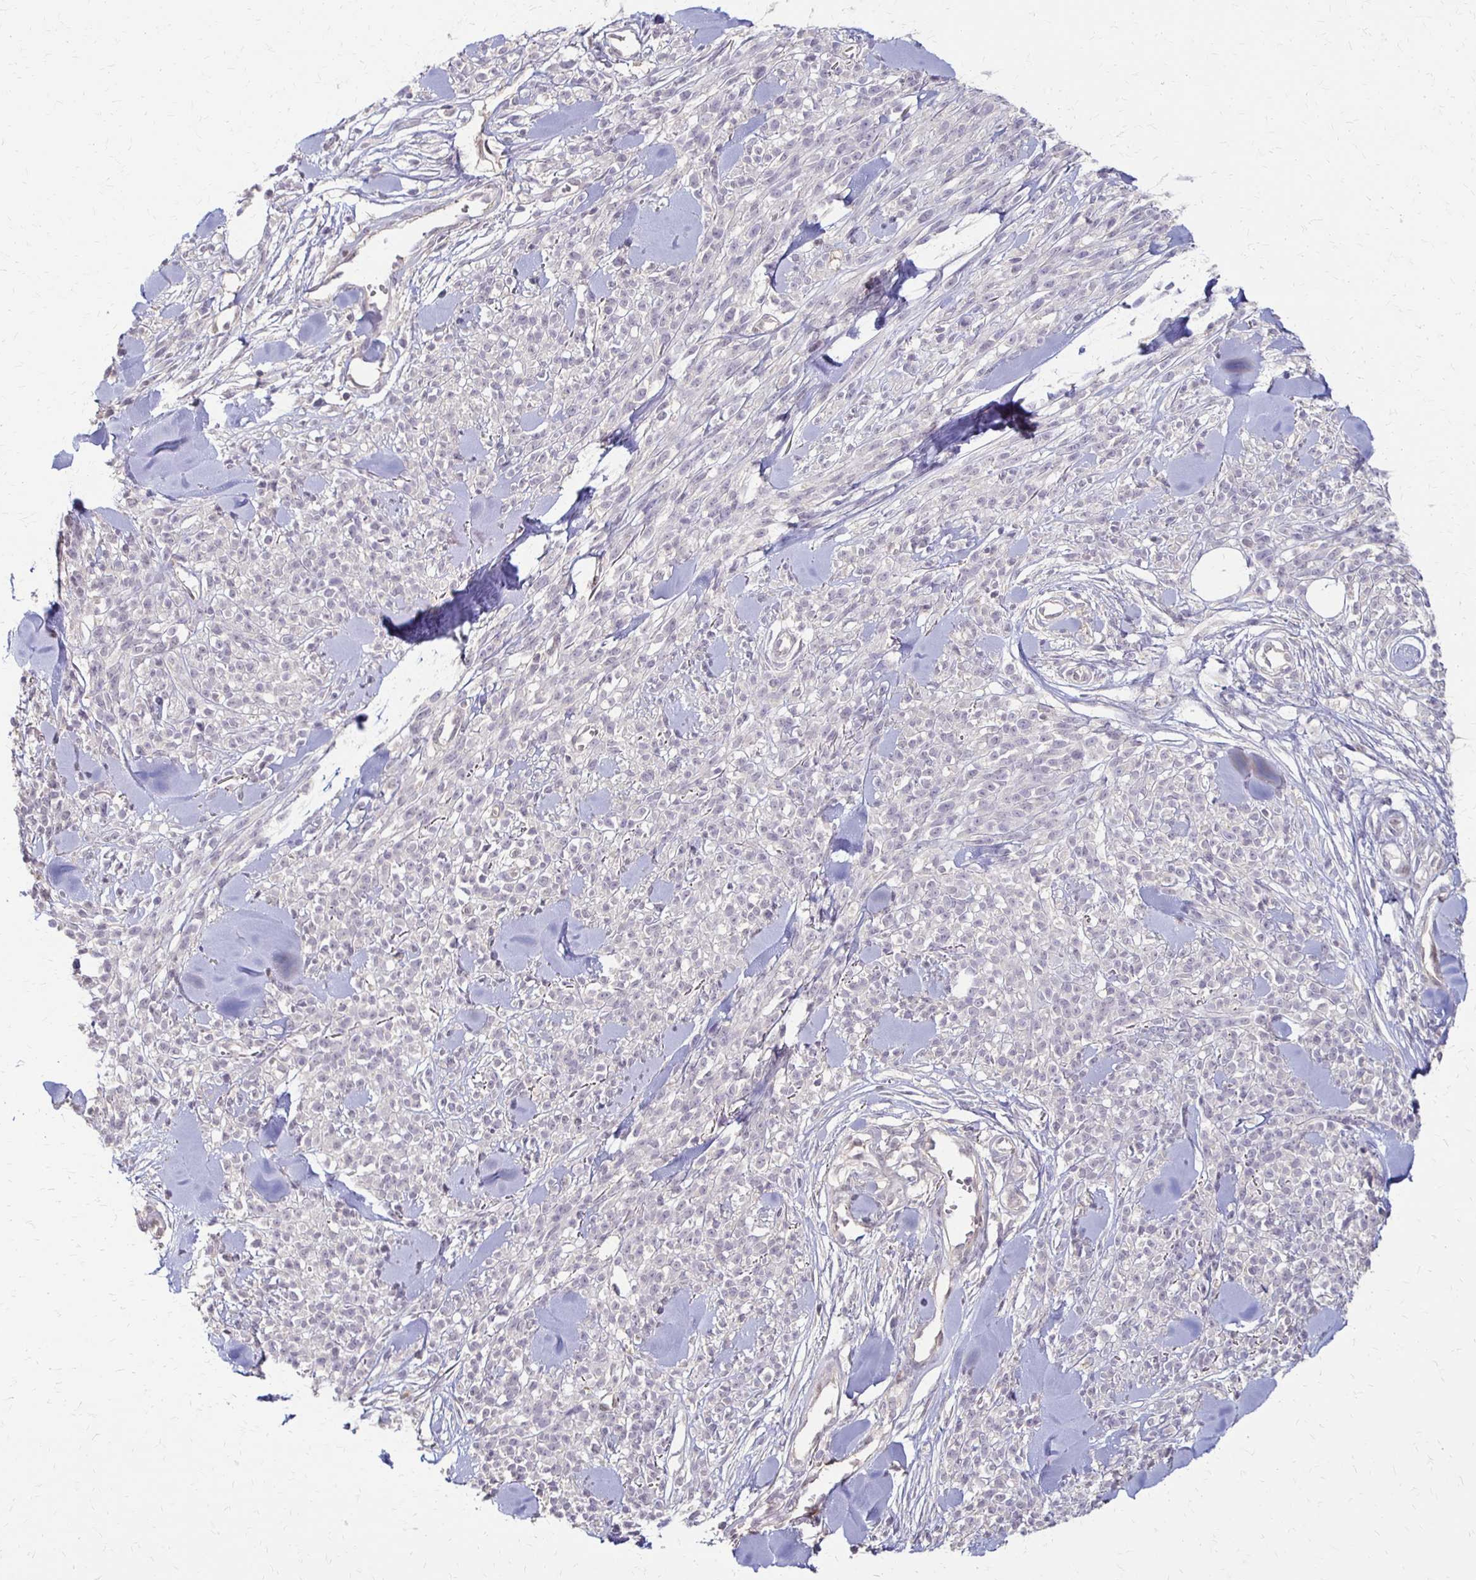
{"staining": {"intensity": "negative", "quantity": "none", "location": "none"}, "tissue": "melanoma", "cell_type": "Tumor cells", "image_type": "cancer", "snomed": [{"axis": "morphology", "description": "Malignant melanoma, NOS"}, {"axis": "topography", "description": "Skin"}, {"axis": "topography", "description": "Skin of trunk"}], "caption": "Image shows no significant protein positivity in tumor cells of melanoma.", "gene": "CFL2", "patient": {"sex": "male", "age": 74}}